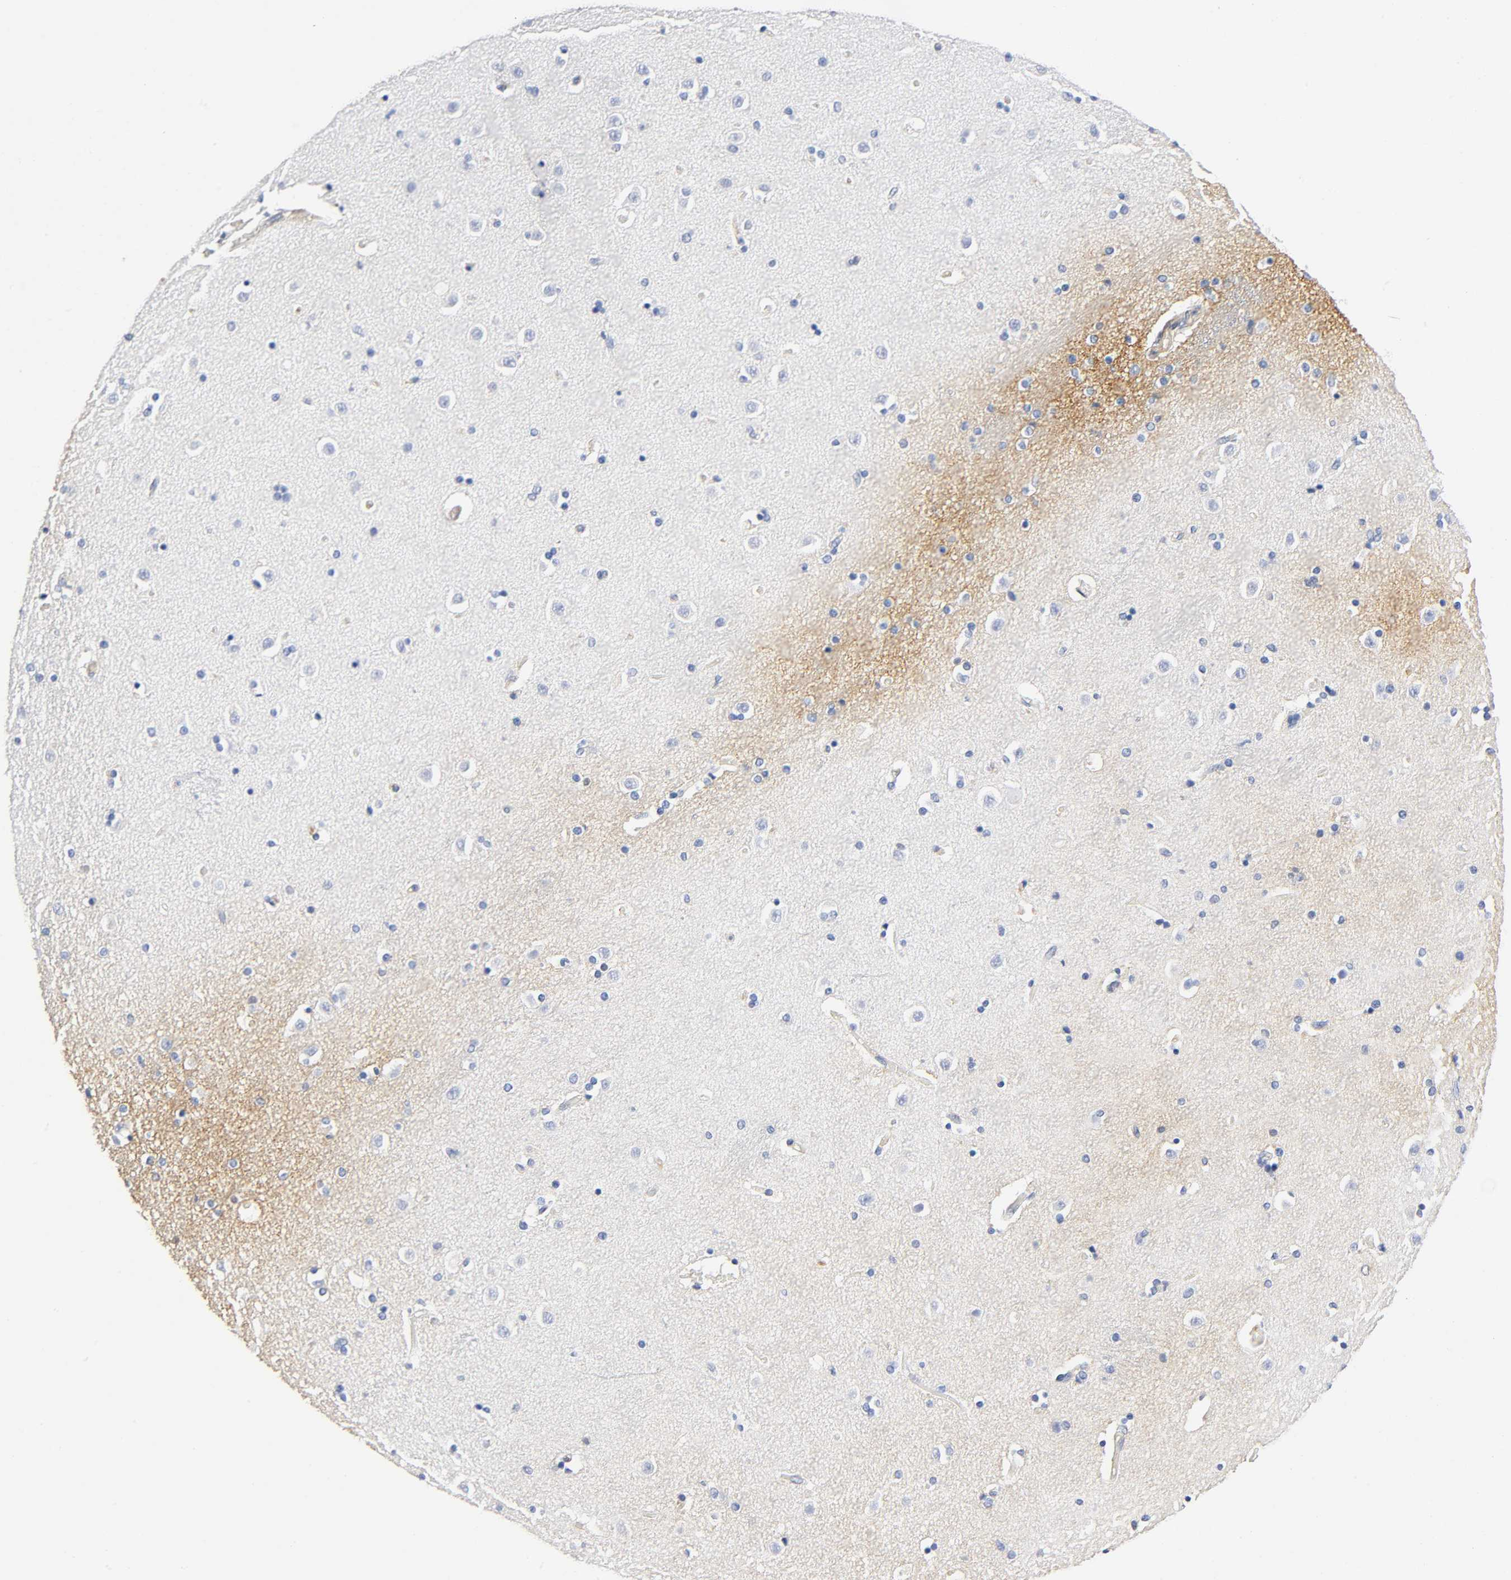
{"staining": {"intensity": "negative", "quantity": "none", "location": "none"}, "tissue": "caudate", "cell_type": "Glial cells", "image_type": "normal", "snomed": [{"axis": "morphology", "description": "Normal tissue, NOS"}, {"axis": "topography", "description": "Lateral ventricle wall"}], "caption": "Glial cells are negative for protein expression in unremarkable human caudate. (DAB immunohistochemistry (IHC), high magnification).", "gene": "TNC", "patient": {"sex": "female", "age": 54}}